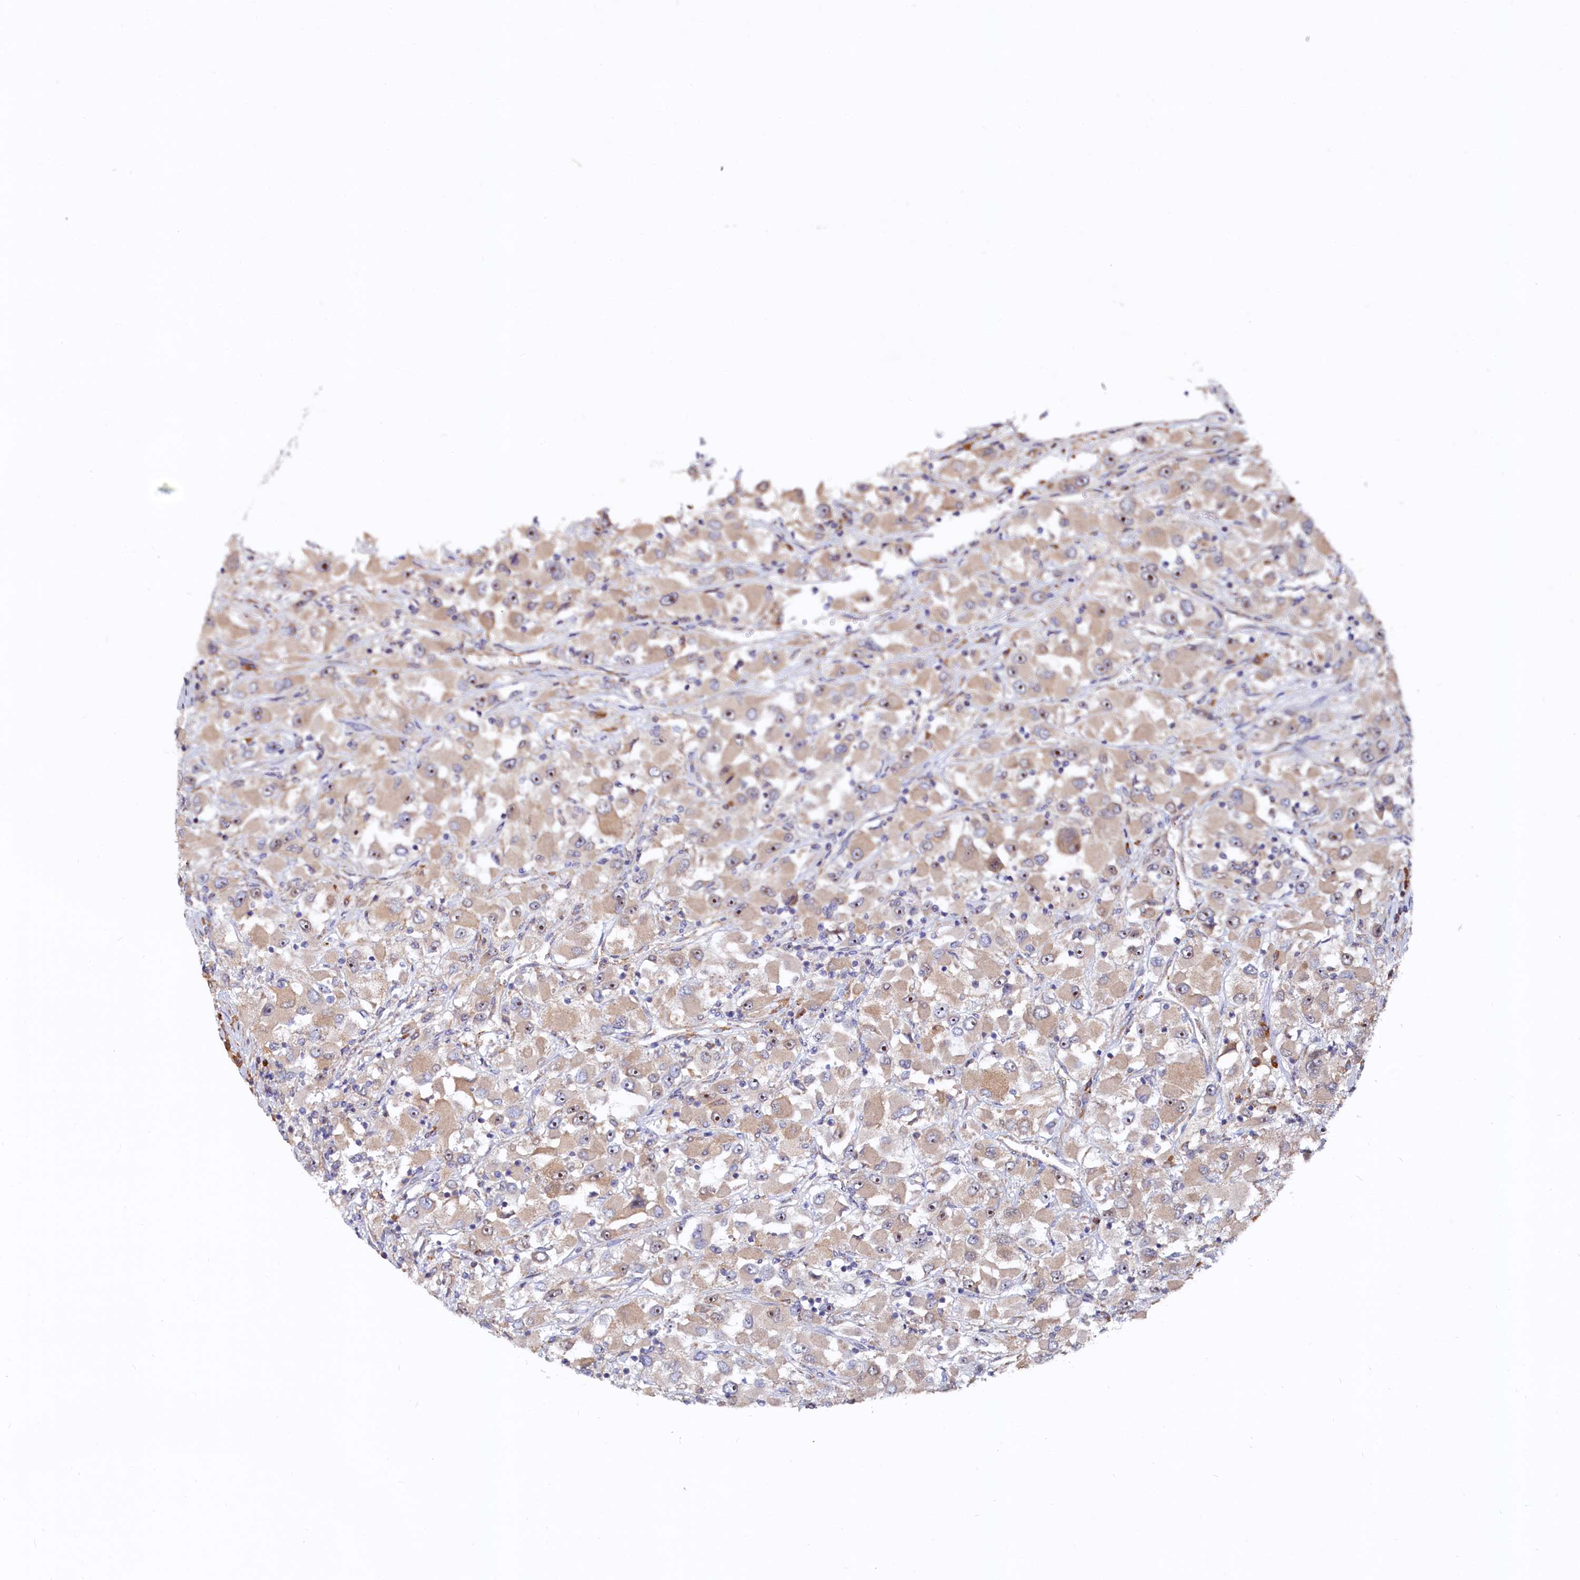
{"staining": {"intensity": "moderate", "quantity": ">75%", "location": "cytoplasmic/membranous,nuclear"}, "tissue": "renal cancer", "cell_type": "Tumor cells", "image_type": "cancer", "snomed": [{"axis": "morphology", "description": "Adenocarcinoma, NOS"}, {"axis": "topography", "description": "Kidney"}], "caption": "Adenocarcinoma (renal) stained for a protein reveals moderate cytoplasmic/membranous and nuclear positivity in tumor cells.", "gene": "RGS7BP", "patient": {"sex": "female", "age": 52}}